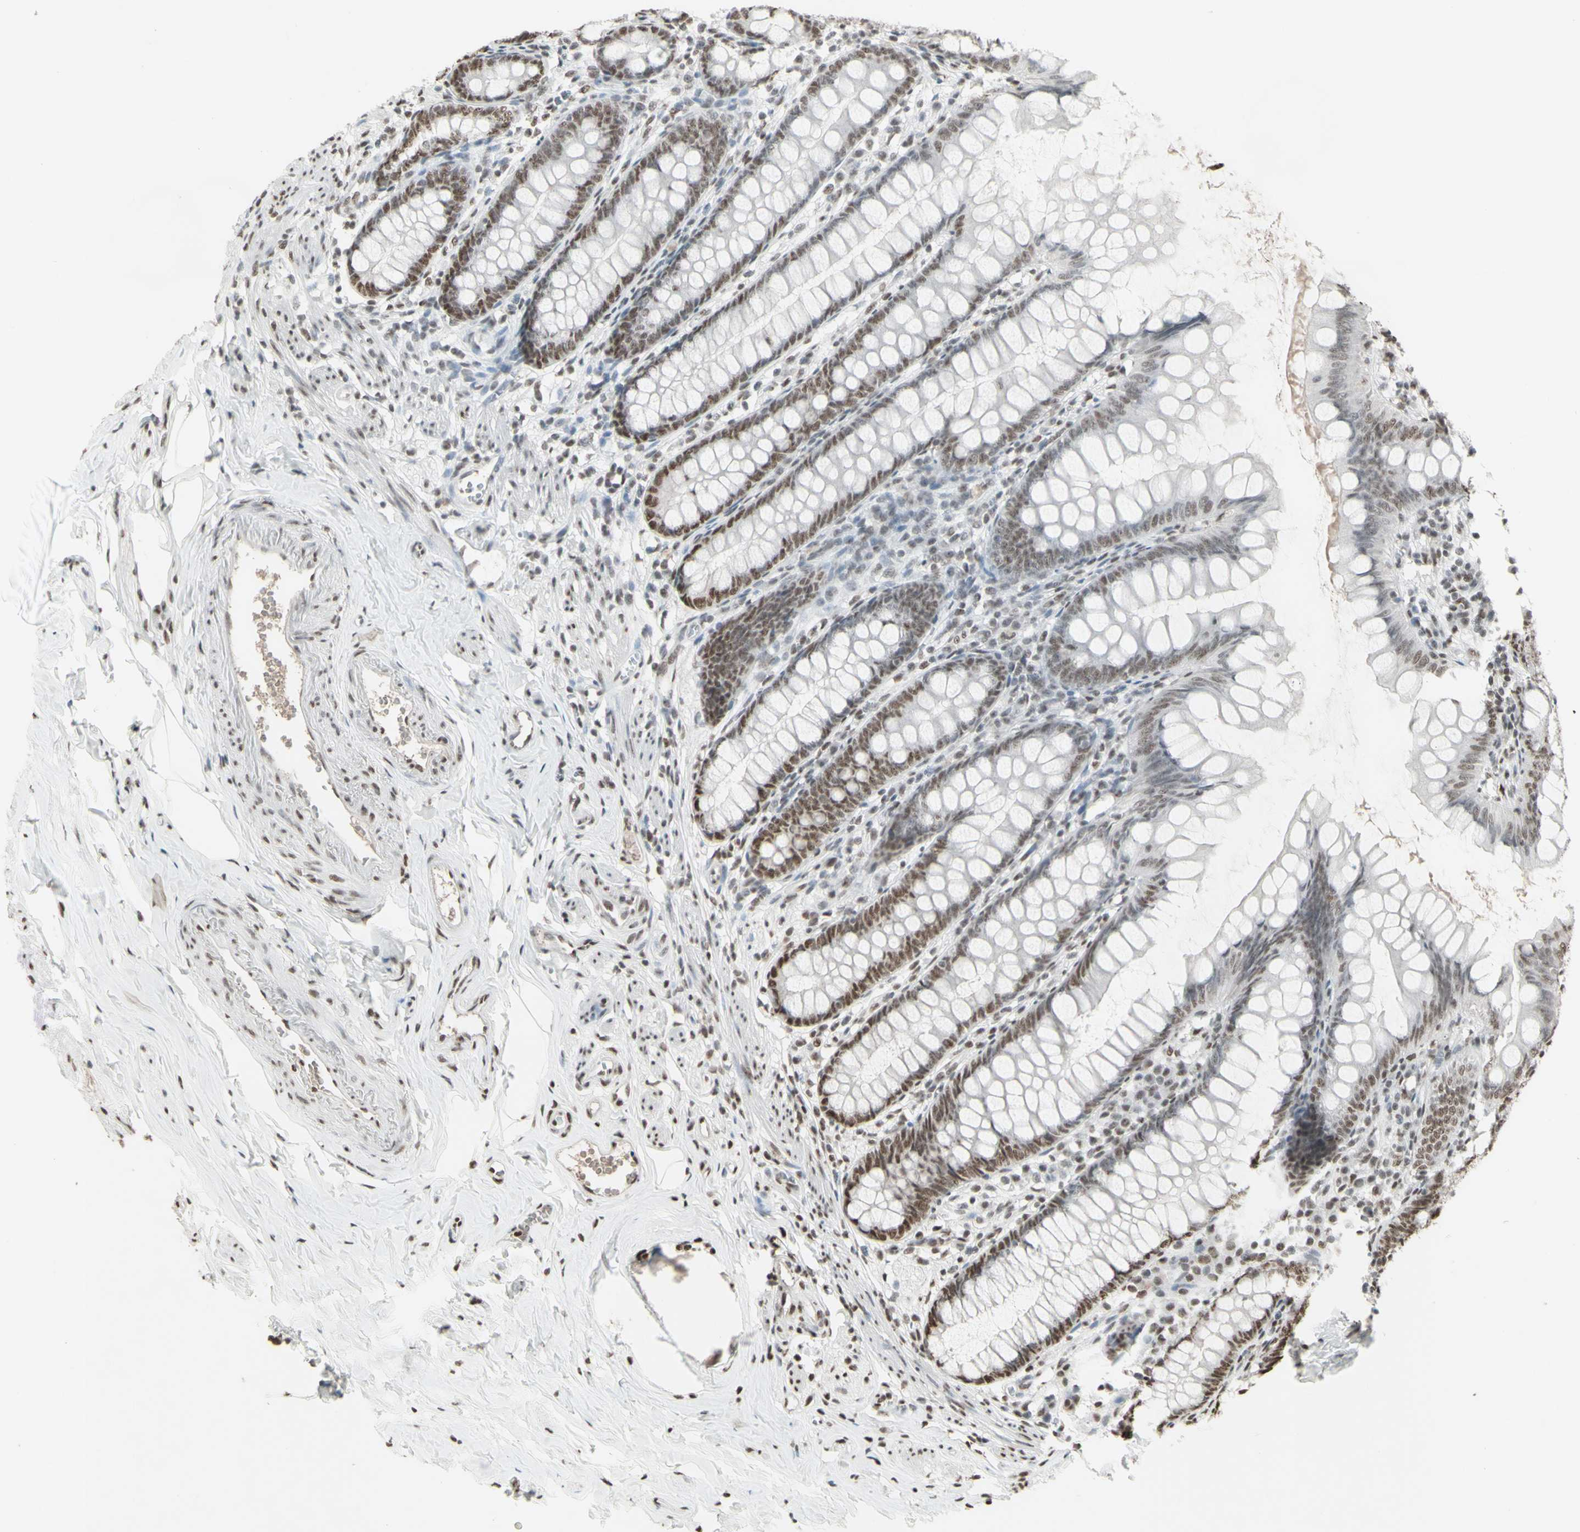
{"staining": {"intensity": "moderate", "quantity": ">75%", "location": "nuclear"}, "tissue": "appendix", "cell_type": "Glandular cells", "image_type": "normal", "snomed": [{"axis": "morphology", "description": "Normal tissue, NOS"}, {"axis": "topography", "description": "Appendix"}], "caption": "Unremarkable appendix exhibits moderate nuclear staining in about >75% of glandular cells.", "gene": "TRIM28", "patient": {"sex": "female", "age": 77}}